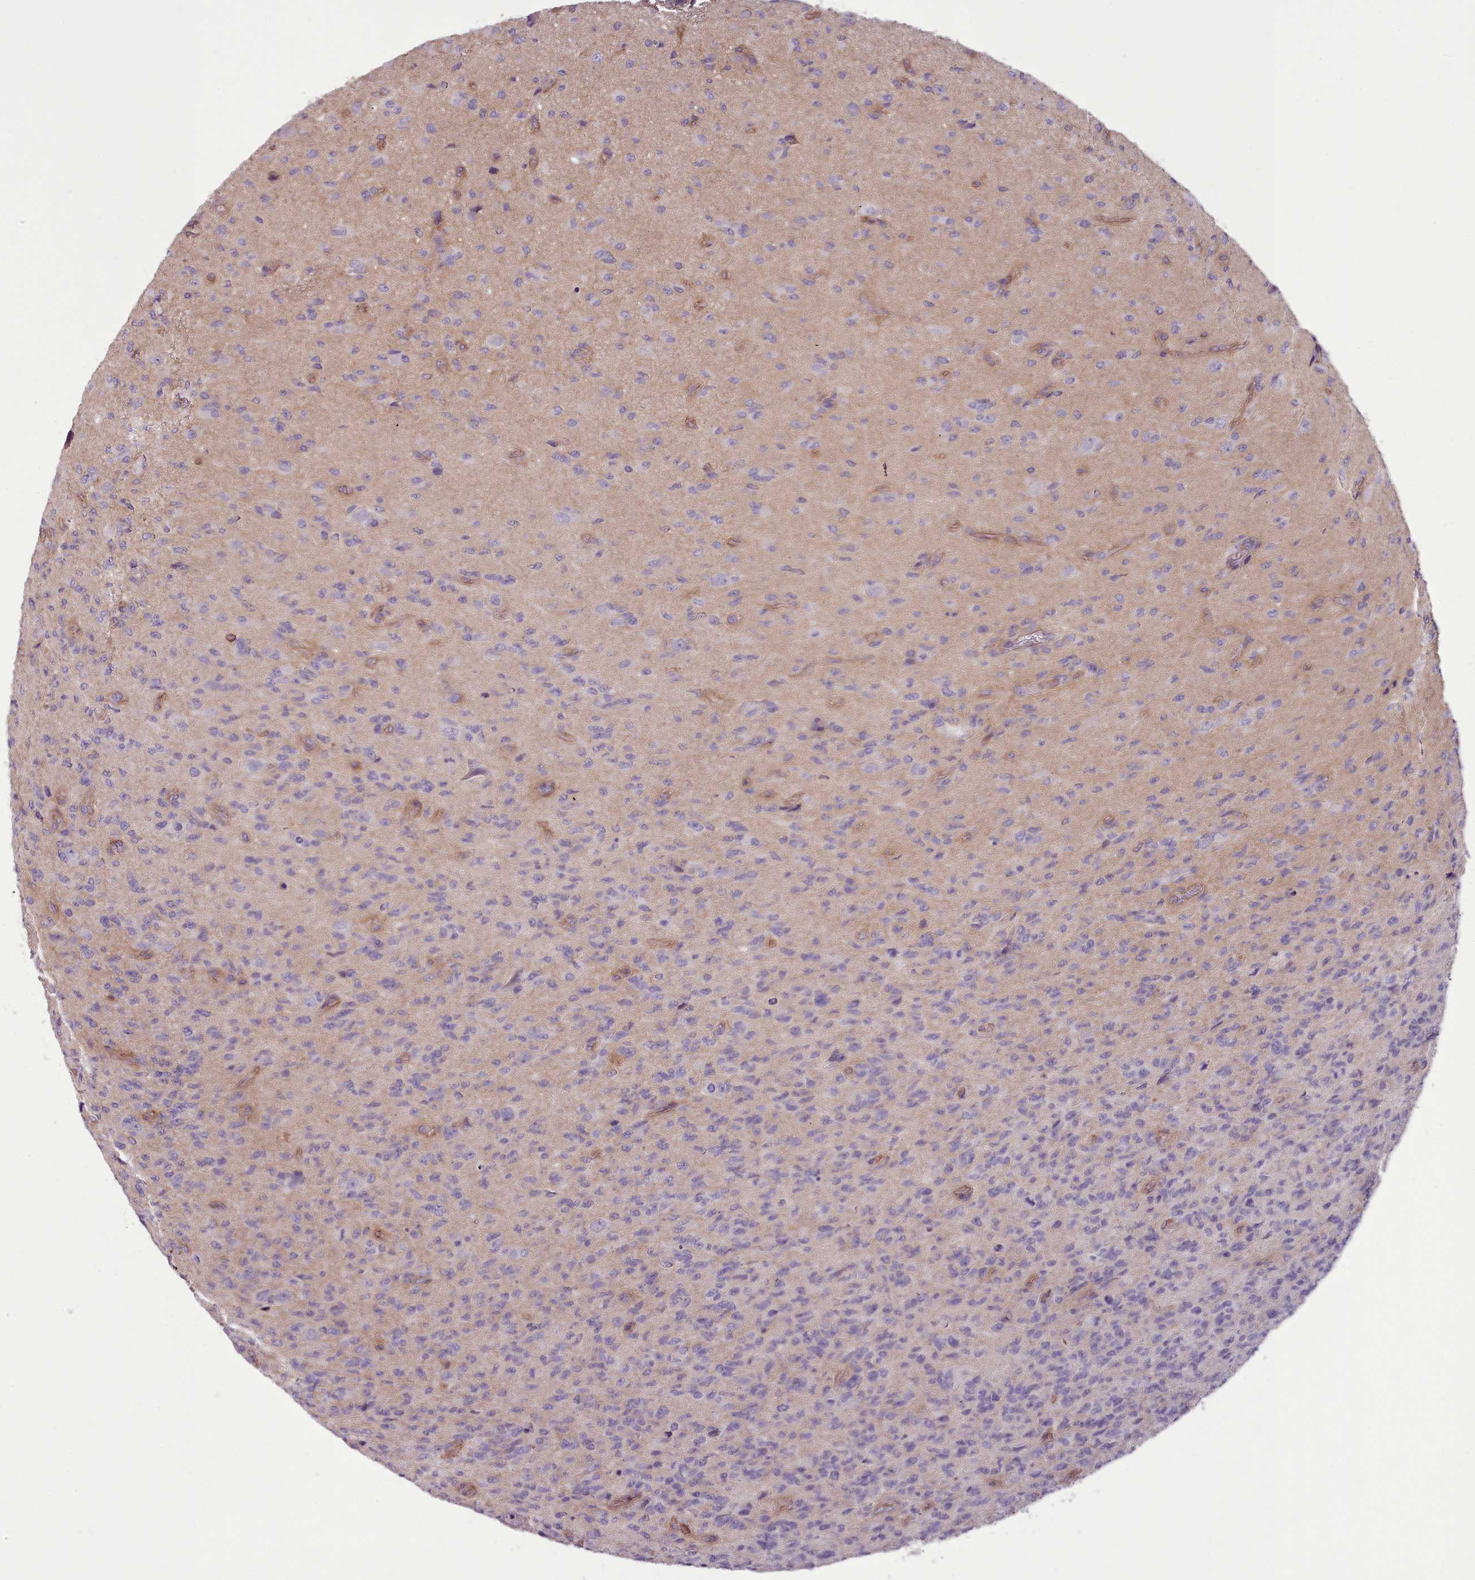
{"staining": {"intensity": "negative", "quantity": "none", "location": "none"}, "tissue": "glioma", "cell_type": "Tumor cells", "image_type": "cancer", "snomed": [{"axis": "morphology", "description": "Glioma, malignant, High grade"}, {"axis": "topography", "description": "Brain"}], "caption": "This is a photomicrograph of immunohistochemistry (IHC) staining of glioma, which shows no staining in tumor cells.", "gene": "PLD4", "patient": {"sex": "male", "age": 36}}